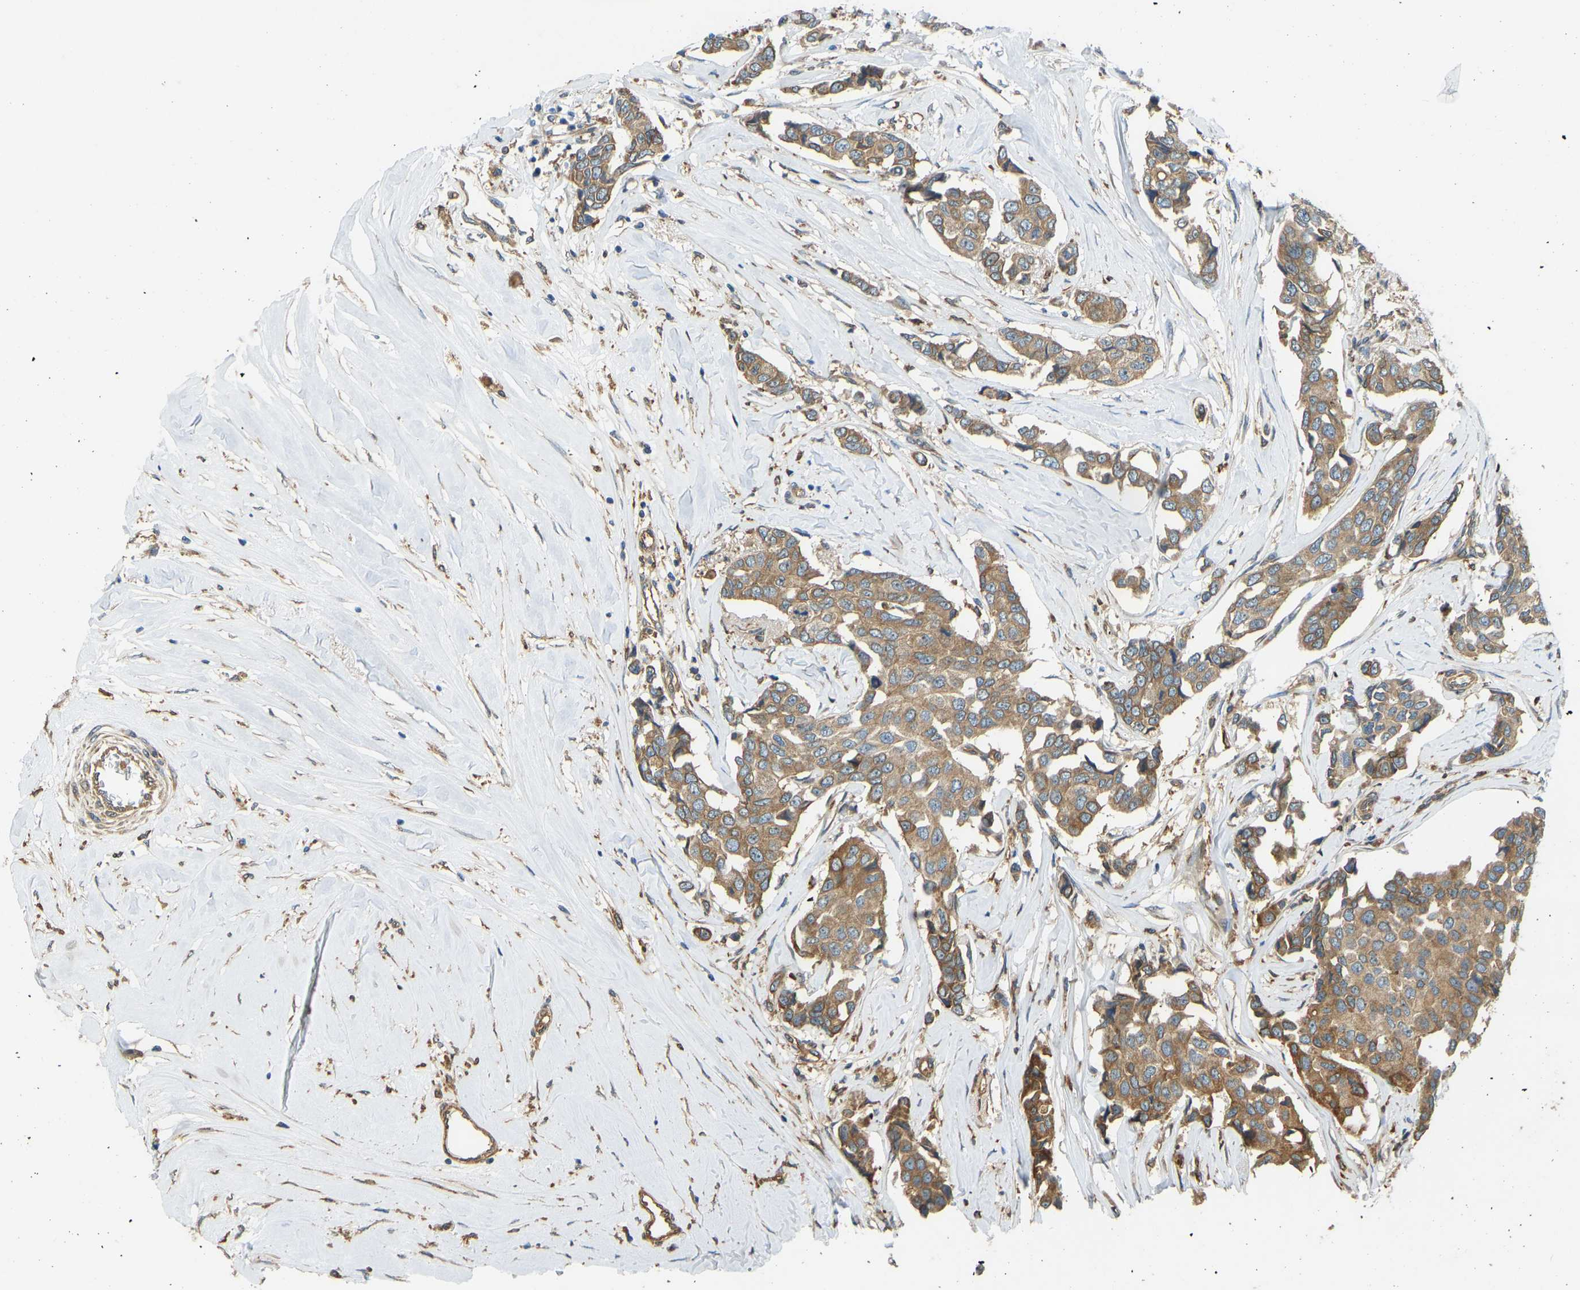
{"staining": {"intensity": "moderate", "quantity": ">75%", "location": "cytoplasmic/membranous"}, "tissue": "breast cancer", "cell_type": "Tumor cells", "image_type": "cancer", "snomed": [{"axis": "morphology", "description": "Duct carcinoma"}, {"axis": "topography", "description": "Breast"}], "caption": "Breast invasive ductal carcinoma tissue demonstrates moderate cytoplasmic/membranous positivity in approximately >75% of tumor cells (Brightfield microscopy of DAB IHC at high magnification).", "gene": "OS9", "patient": {"sex": "female", "age": 80}}